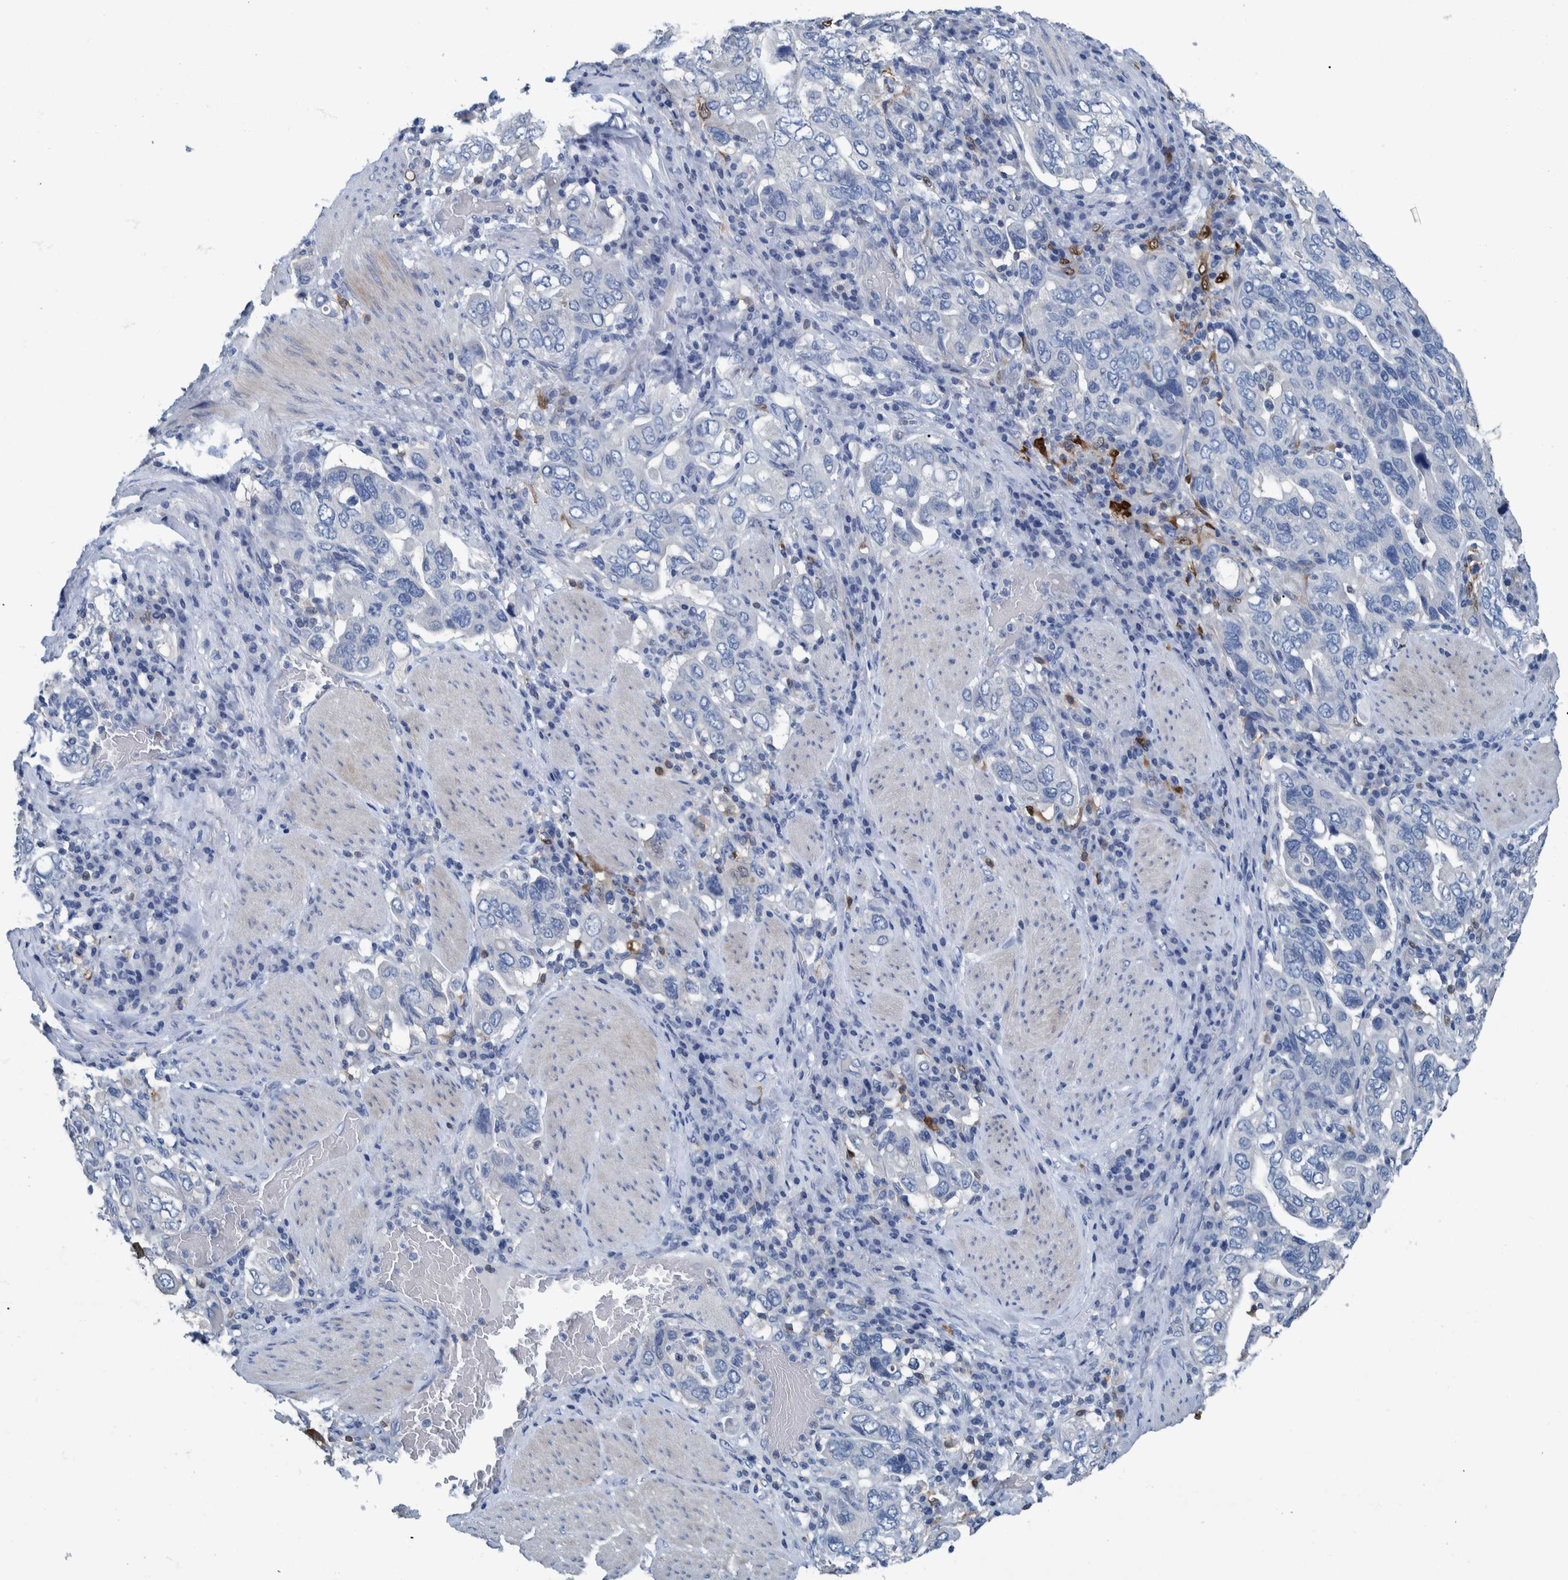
{"staining": {"intensity": "negative", "quantity": "none", "location": "none"}, "tissue": "stomach cancer", "cell_type": "Tumor cells", "image_type": "cancer", "snomed": [{"axis": "morphology", "description": "Adenocarcinoma, NOS"}, {"axis": "topography", "description": "Stomach, upper"}], "caption": "This is an IHC photomicrograph of human stomach cancer. There is no positivity in tumor cells.", "gene": "IDO1", "patient": {"sex": "male", "age": 62}}